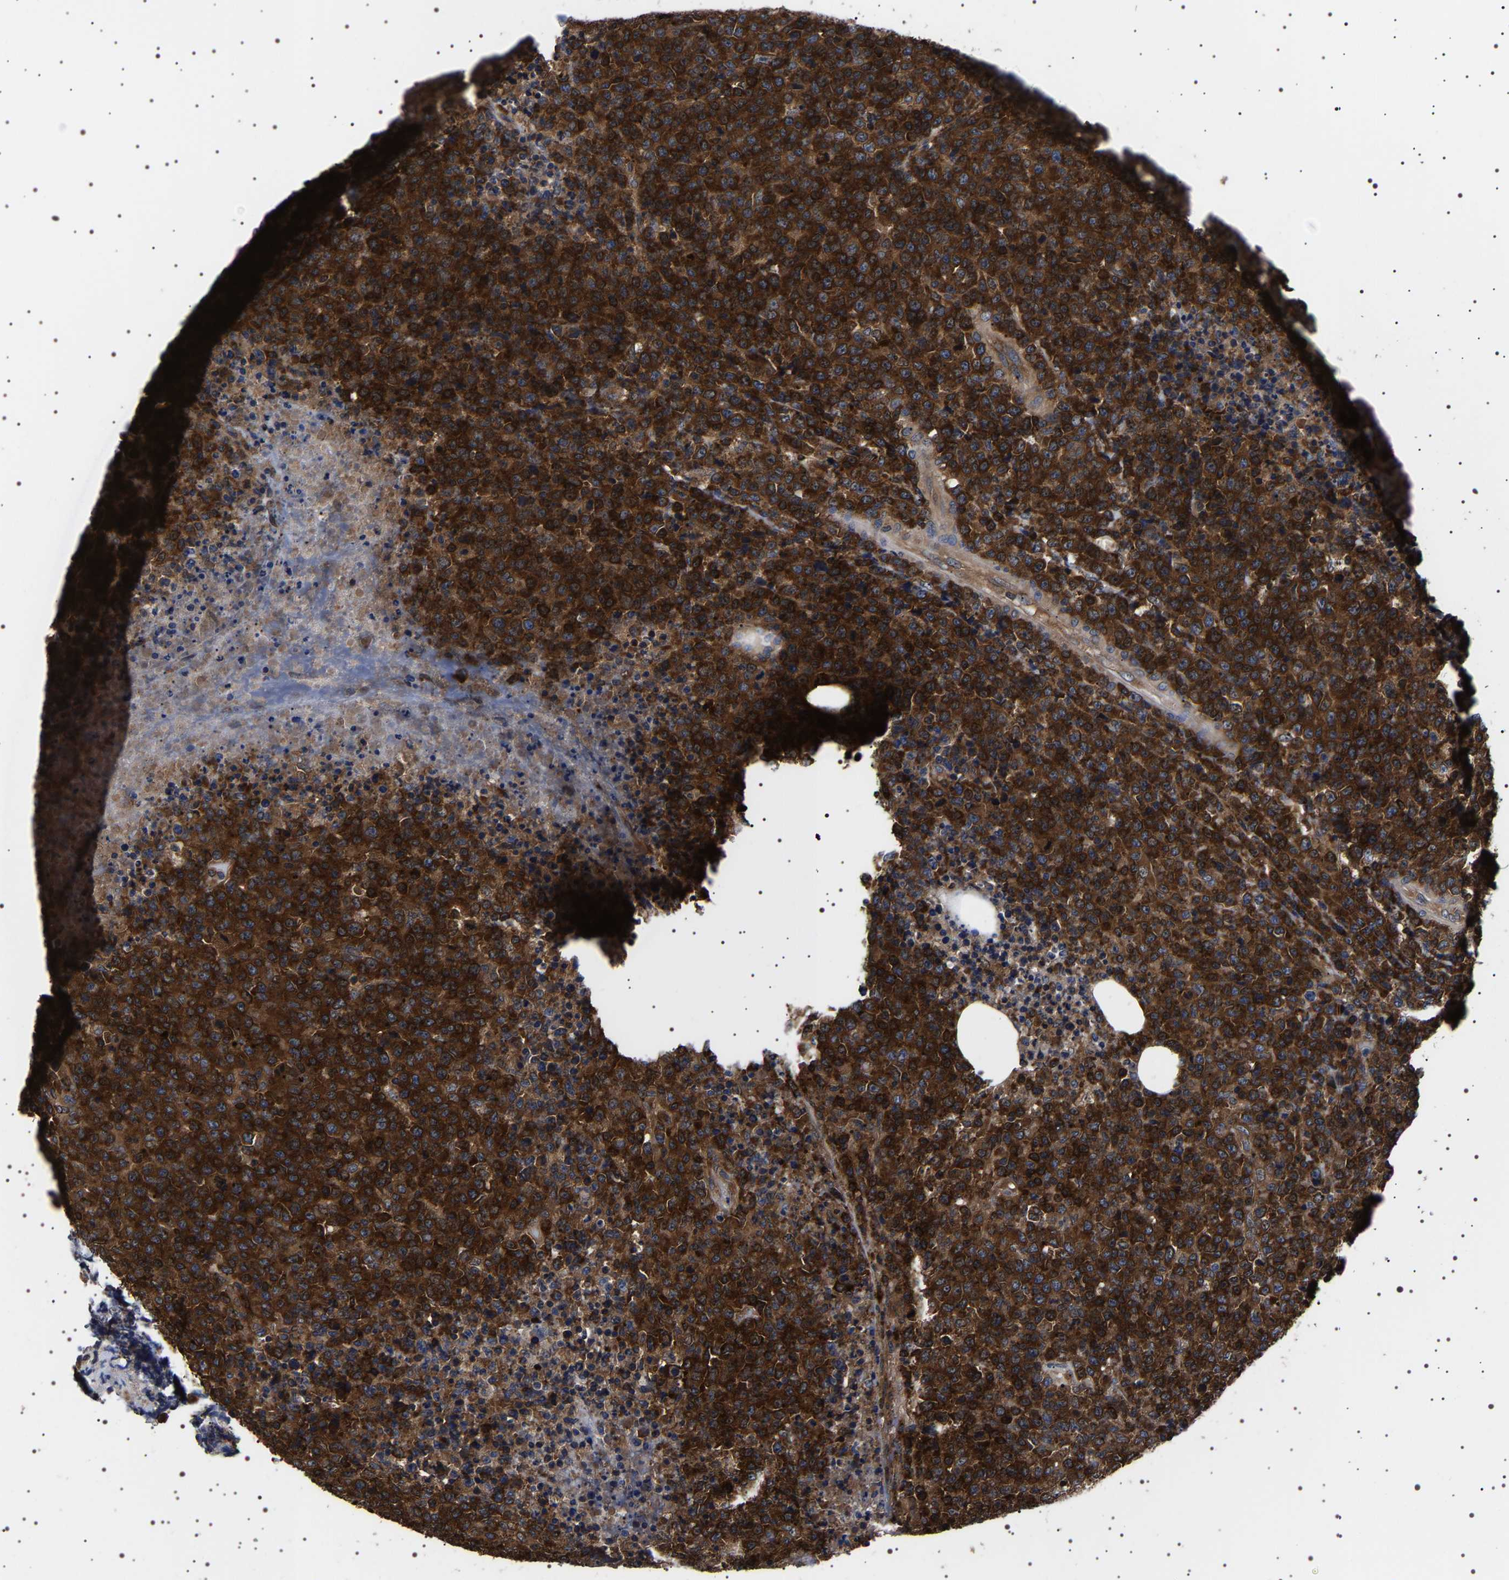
{"staining": {"intensity": "strong", "quantity": ">75%", "location": "cytoplasmic/membranous"}, "tissue": "lymphoma", "cell_type": "Tumor cells", "image_type": "cancer", "snomed": [{"axis": "morphology", "description": "Malignant lymphoma, non-Hodgkin's type, High grade"}, {"axis": "topography", "description": "Lymph node"}], "caption": "Immunohistochemistry (IHC) image of neoplastic tissue: human high-grade malignant lymphoma, non-Hodgkin's type stained using immunohistochemistry demonstrates high levels of strong protein expression localized specifically in the cytoplasmic/membranous of tumor cells, appearing as a cytoplasmic/membranous brown color.", "gene": "DARS1", "patient": {"sex": "male", "age": 13}}